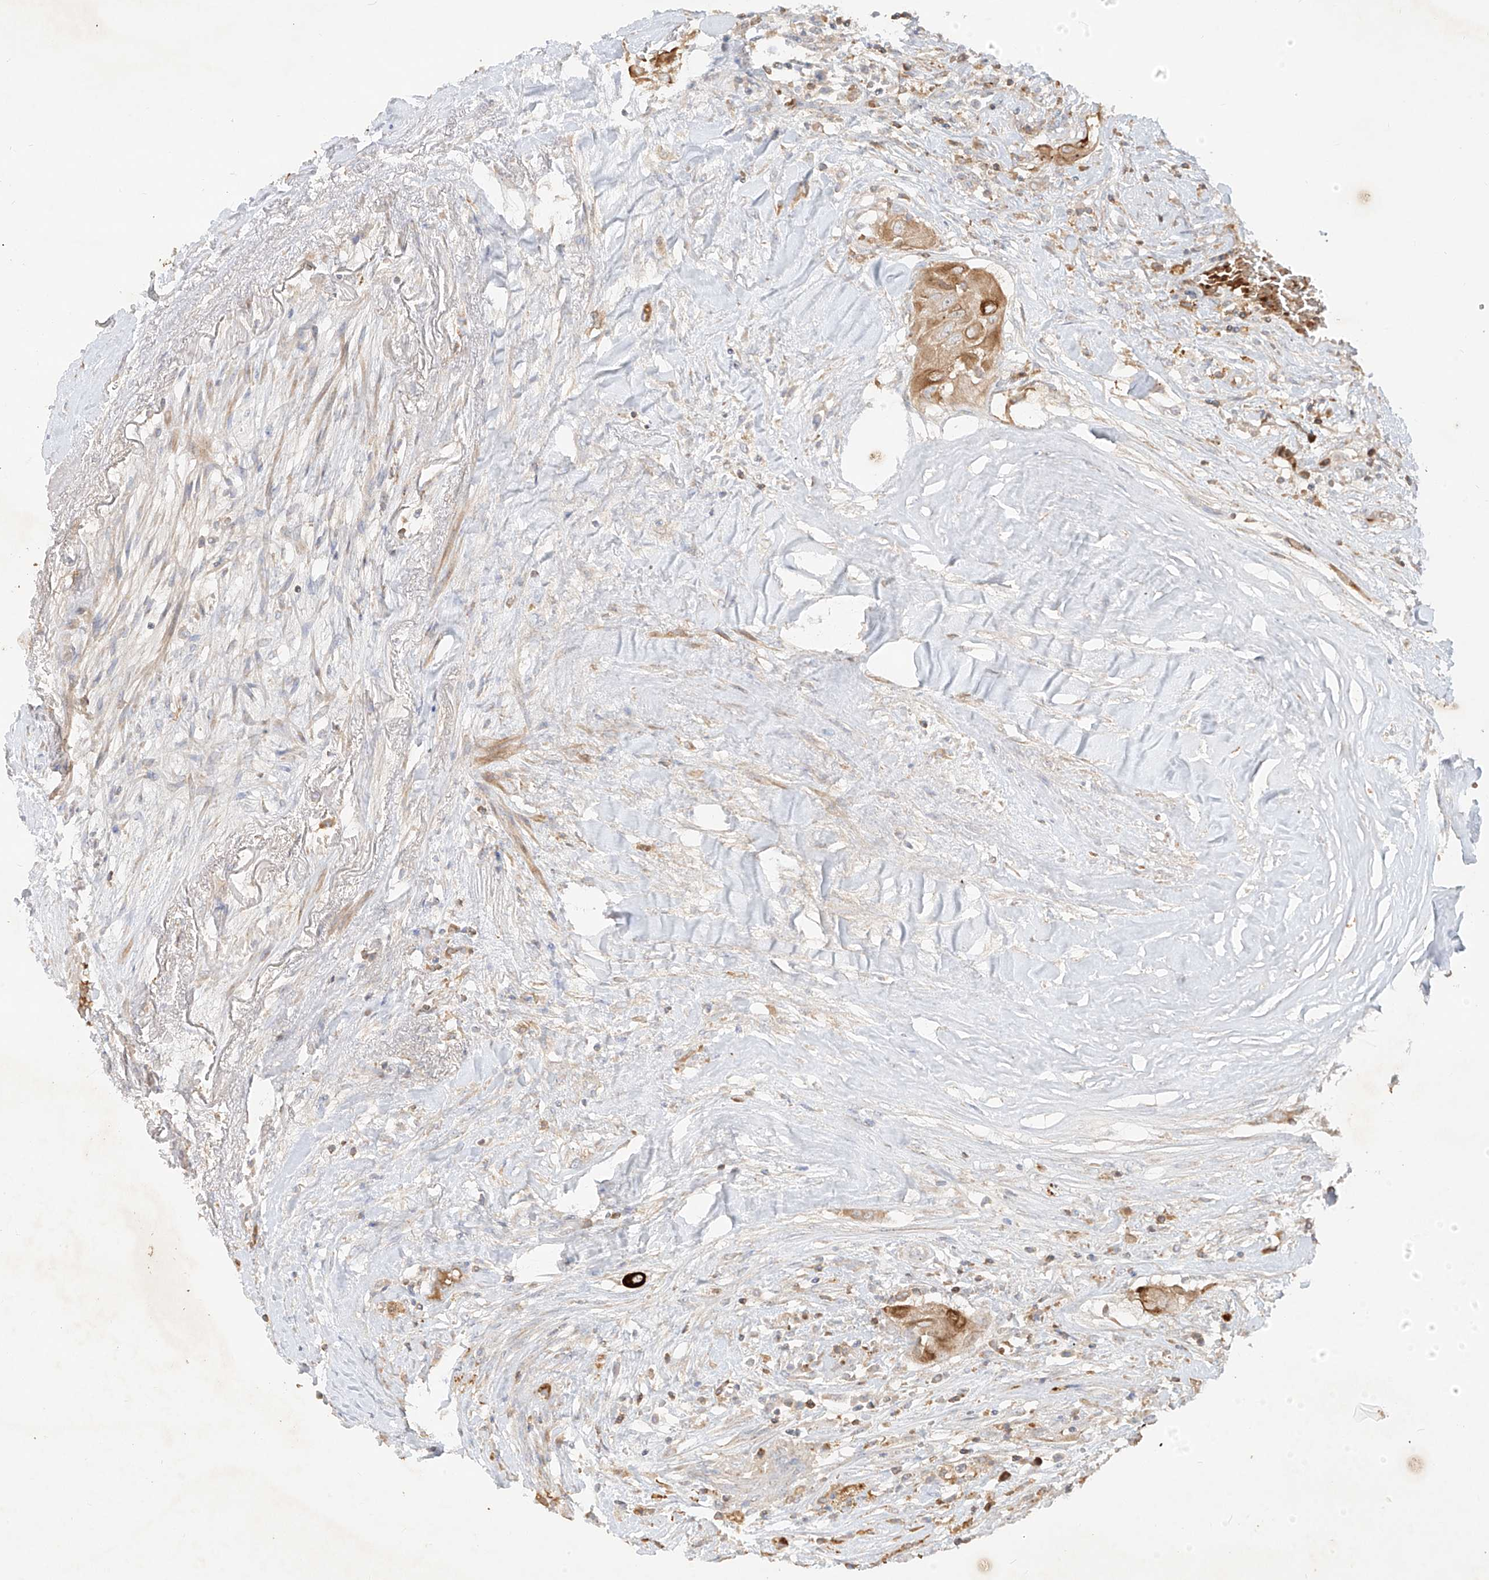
{"staining": {"intensity": "strong", "quantity": "25%-75%", "location": "cytoplasmic/membranous"}, "tissue": "thyroid cancer", "cell_type": "Tumor cells", "image_type": "cancer", "snomed": [{"axis": "morphology", "description": "Papillary adenocarcinoma, NOS"}, {"axis": "topography", "description": "Thyroid gland"}], "caption": "Thyroid cancer (papillary adenocarcinoma) stained with DAB (3,3'-diaminobenzidine) IHC demonstrates high levels of strong cytoplasmic/membranous staining in approximately 25%-75% of tumor cells. The staining is performed using DAB brown chromogen to label protein expression. The nuclei are counter-stained blue using hematoxylin.", "gene": "KPNA7", "patient": {"sex": "female", "age": 59}}